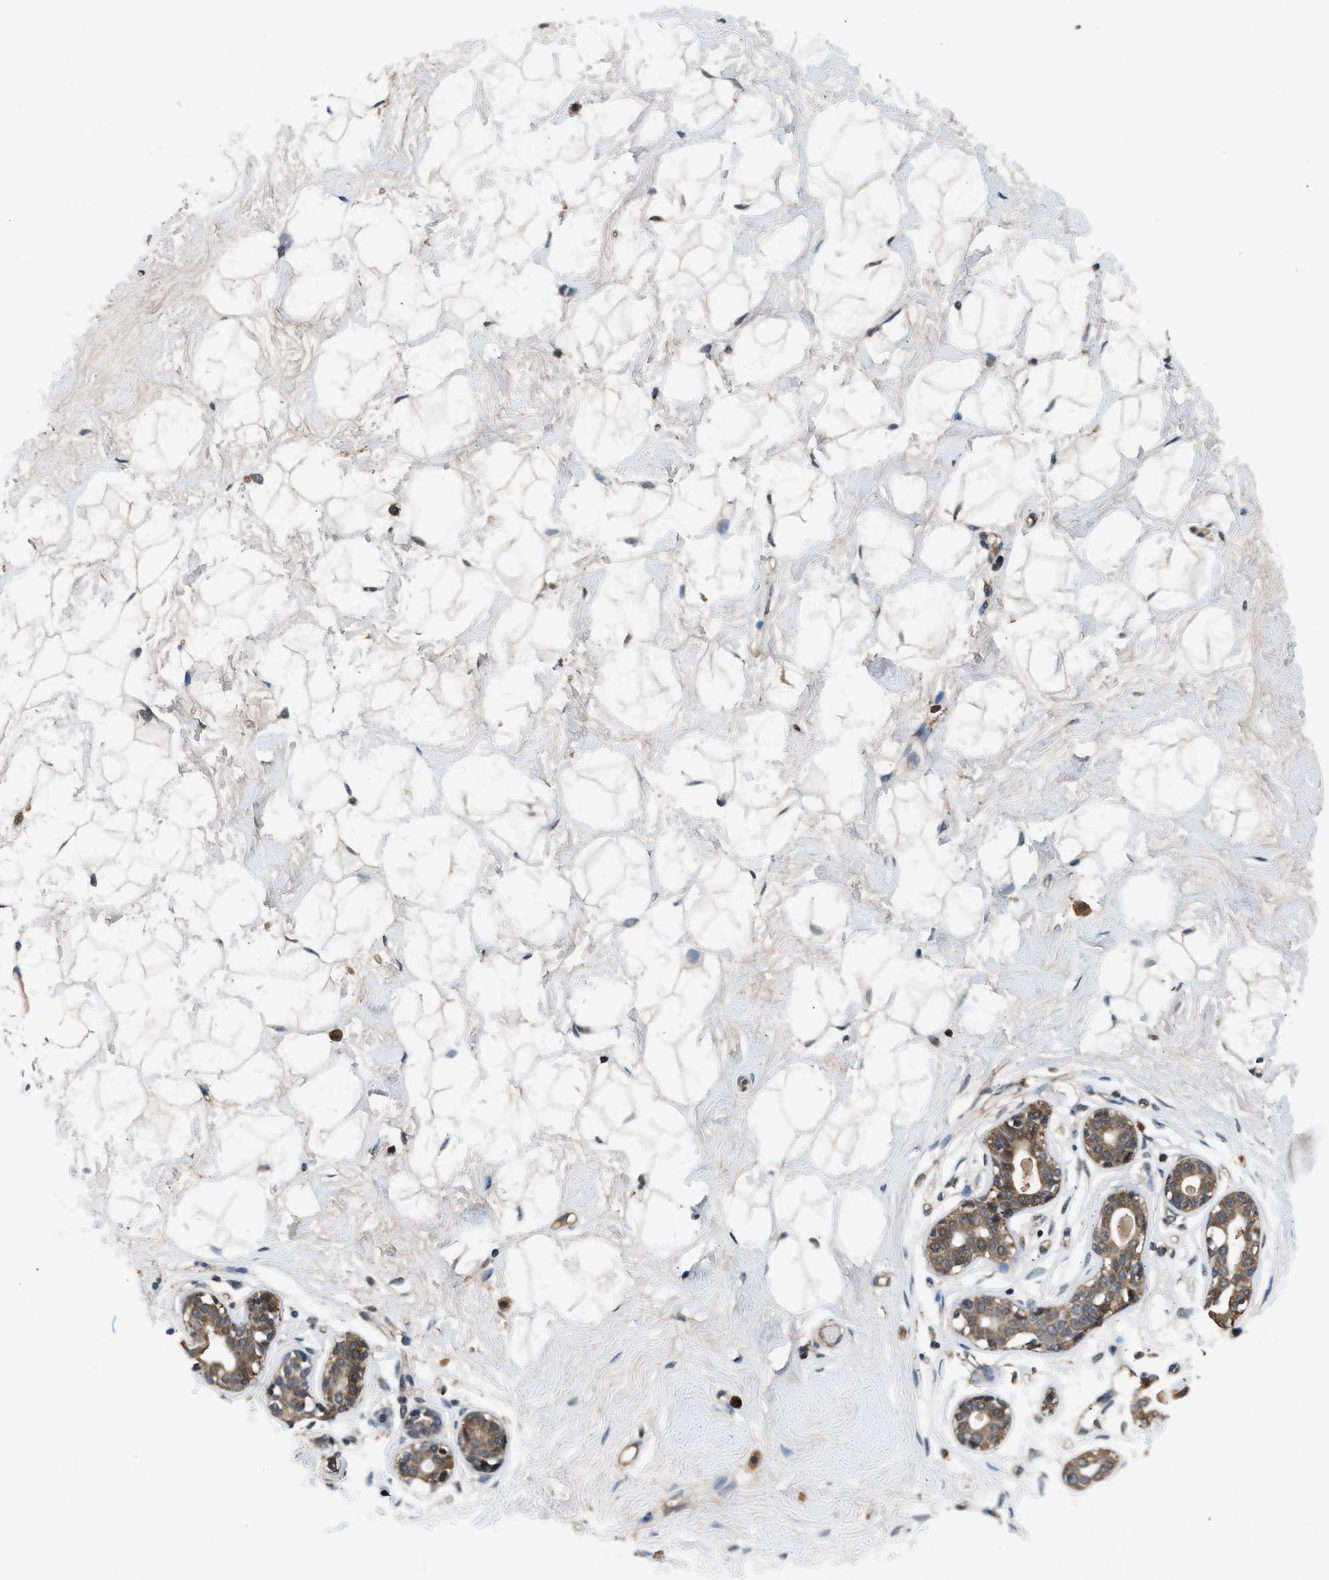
{"staining": {"intensity": "weak", "quantity": "25%-75%", "location": "nuclear"}, "tissue": "breast", "cell_type": "Adipocytes", "image_type": "normal", "snomed": [{"axis": "morphology", "description": "Normal tissue, NOS"}, {"axis": "topography", "description": "Breast"}], "caption": "High-power microscopy captured an immunohistochemistry (IHC) histopathology image of normal breast, revealing weak nuclear expression in approximately 25%-75% of adipocytes.", "gene": "SLC15A4", "patient": {"sex": "female", "age": 23}}